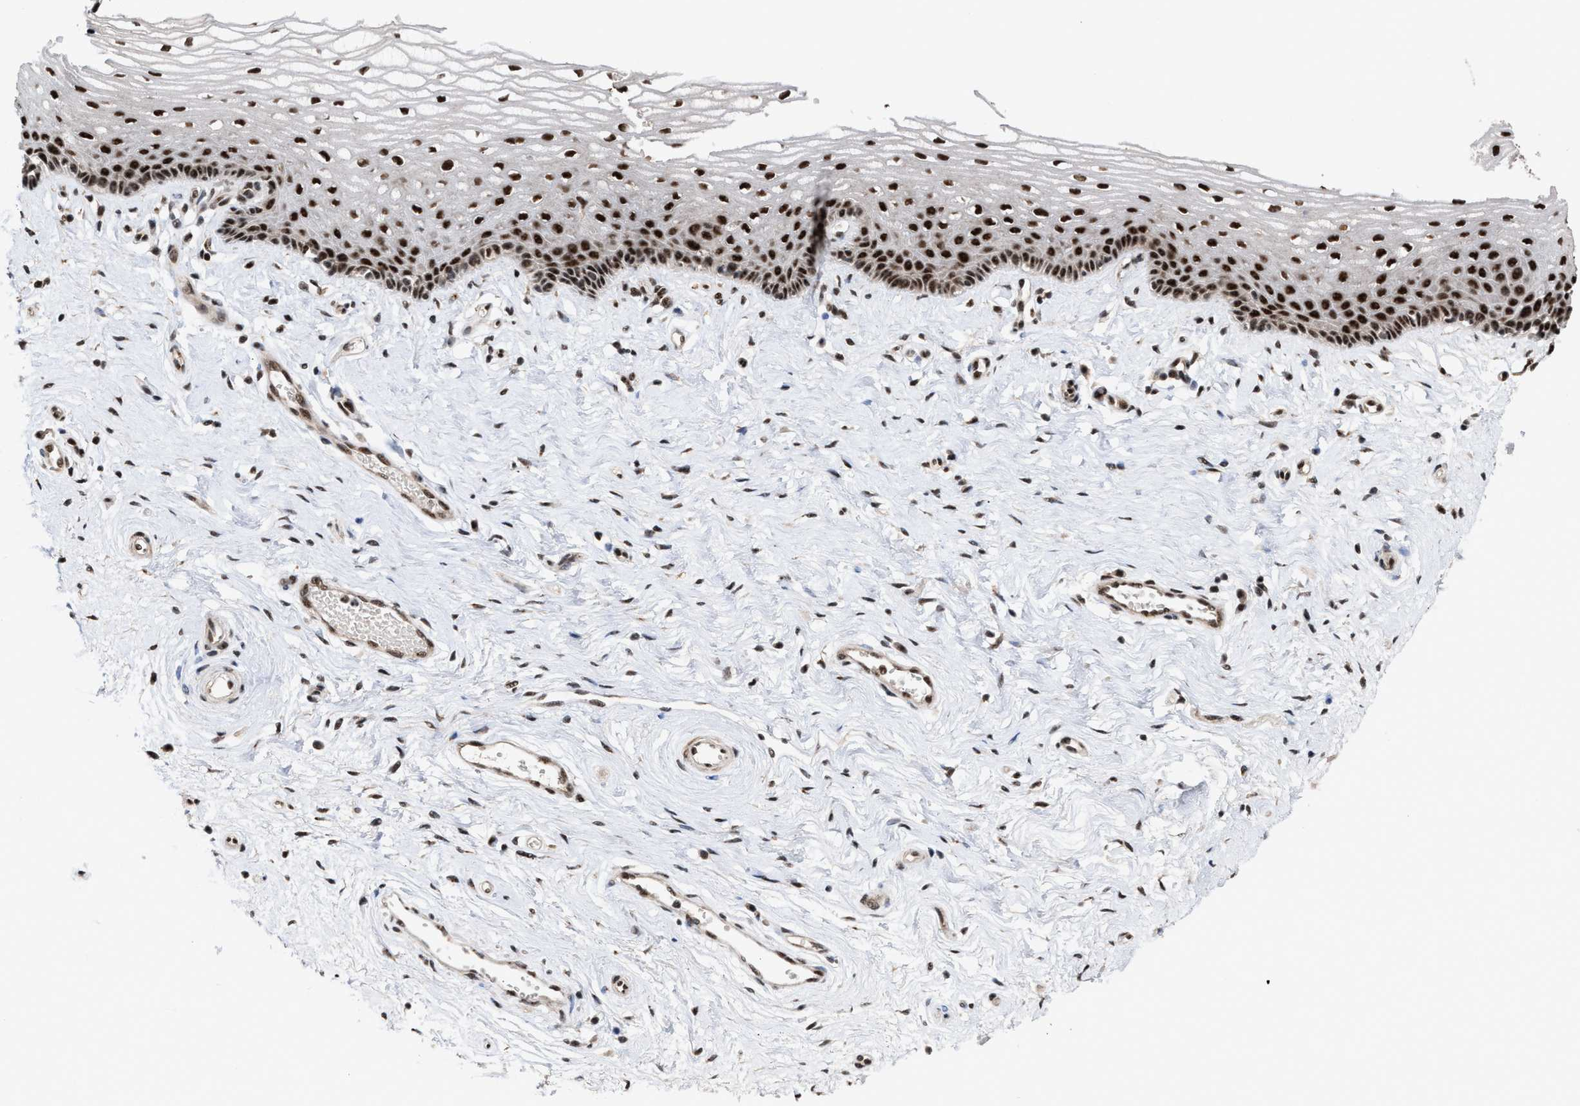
{"staining": {"intensity": "strong", "quantity": ">75%", "location": "nuclear"}, "tissue": "vagina", "cell_type": "Squamous epithelial cells", "image_type": "normal", "snomed": [{"axis": "morphology", "description": "Normal tissue, NOS"}, {"axis": "topography", "description": "Vagina"}], "caption": "IHC of unremarkable vagina reveals high levels of strong nuclear expression in about >75% of squamous epithelial cells.", "gene": "EIF4A3", "patient": {"sex": "female", "age": 46}}